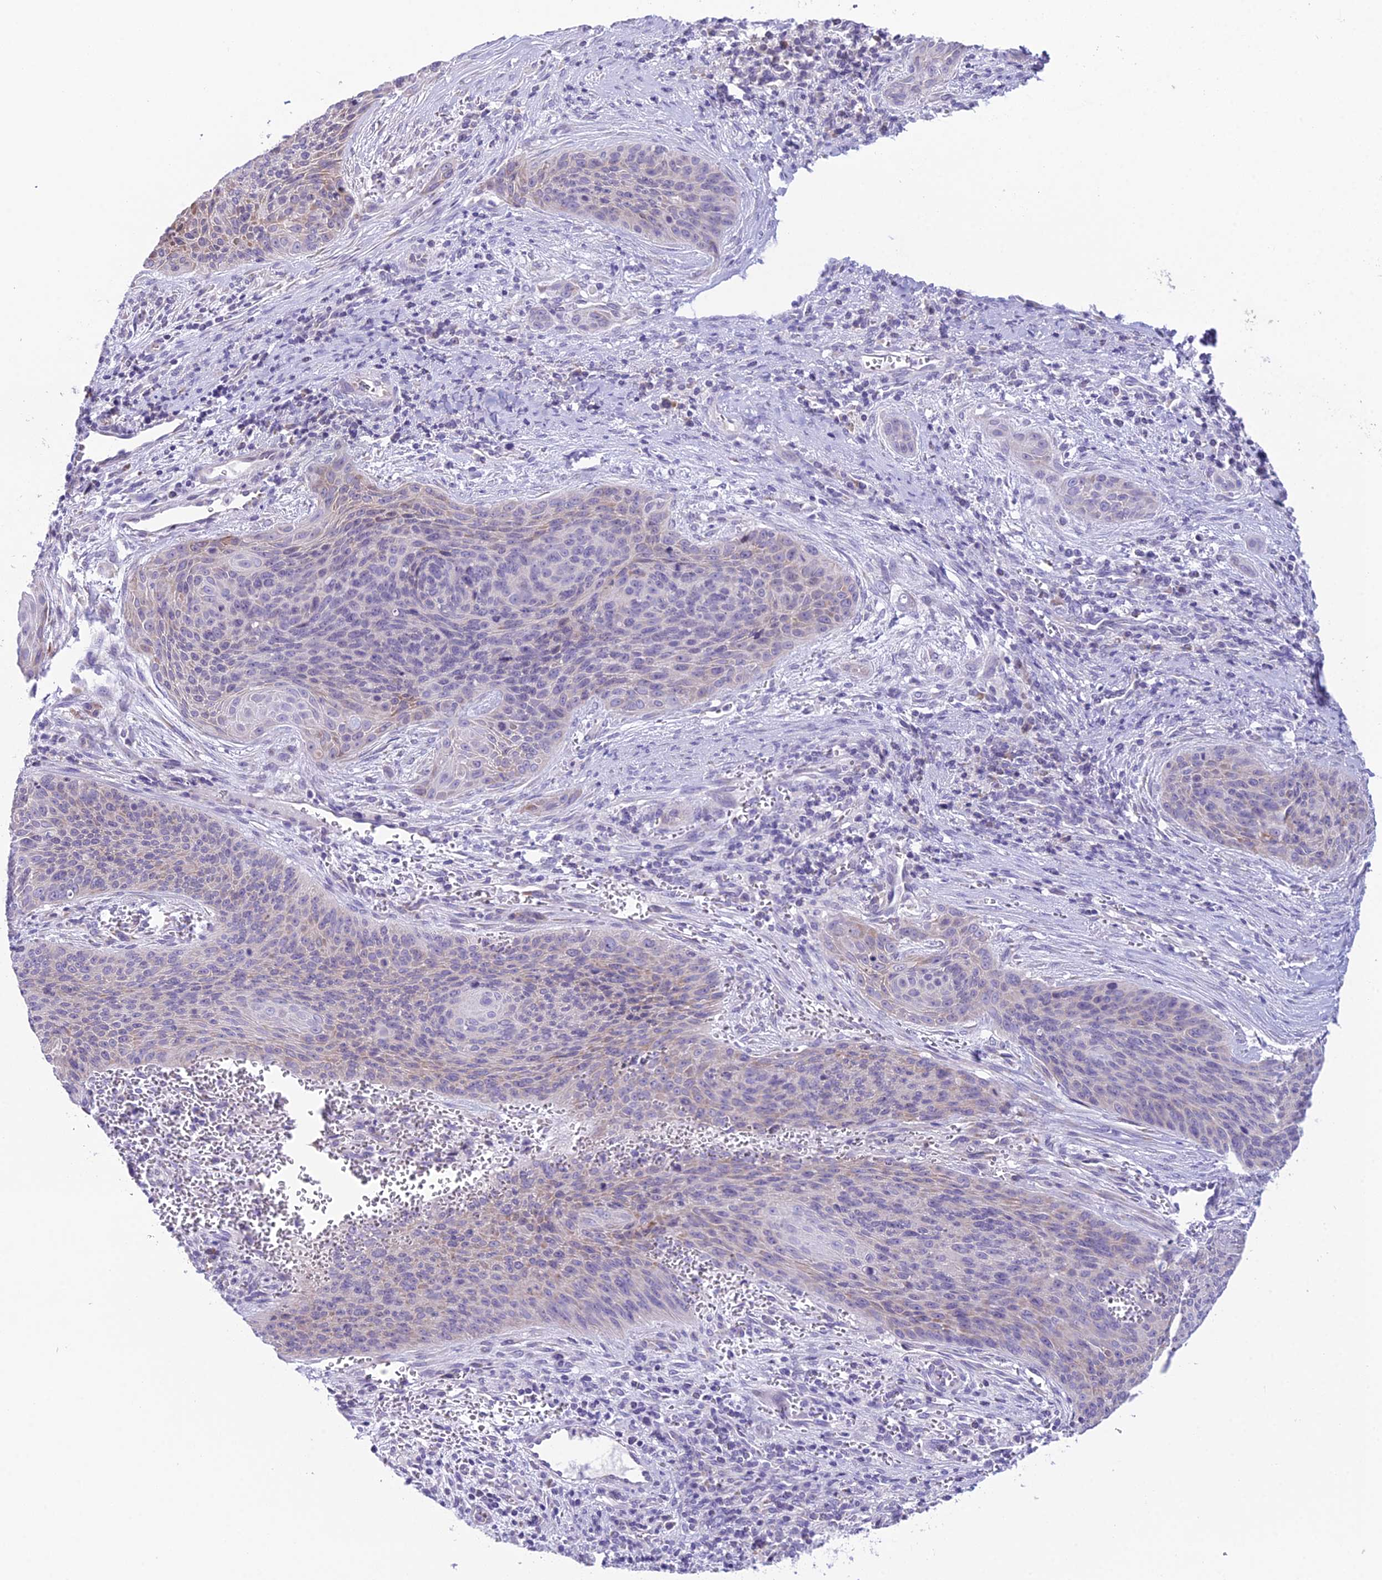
{"staining": {"intensity": "negative", "quantity": "none", "location": "none"}, "tissue": "cervical cancer", "cell_type": "Tumor cells", "image_type": "cancer", "snomed": [{"axis": "morphology", "description": "Squamous cell carcinoma, NOS"}, {"axis": "topography", "description": "Cervix"}], "caption": "Cervical cancer was stained to show a protein in brown. There is no significant staining in tumor cells.", "gene": "RPS26", "patient": {"sex": "female", "age": 55}}